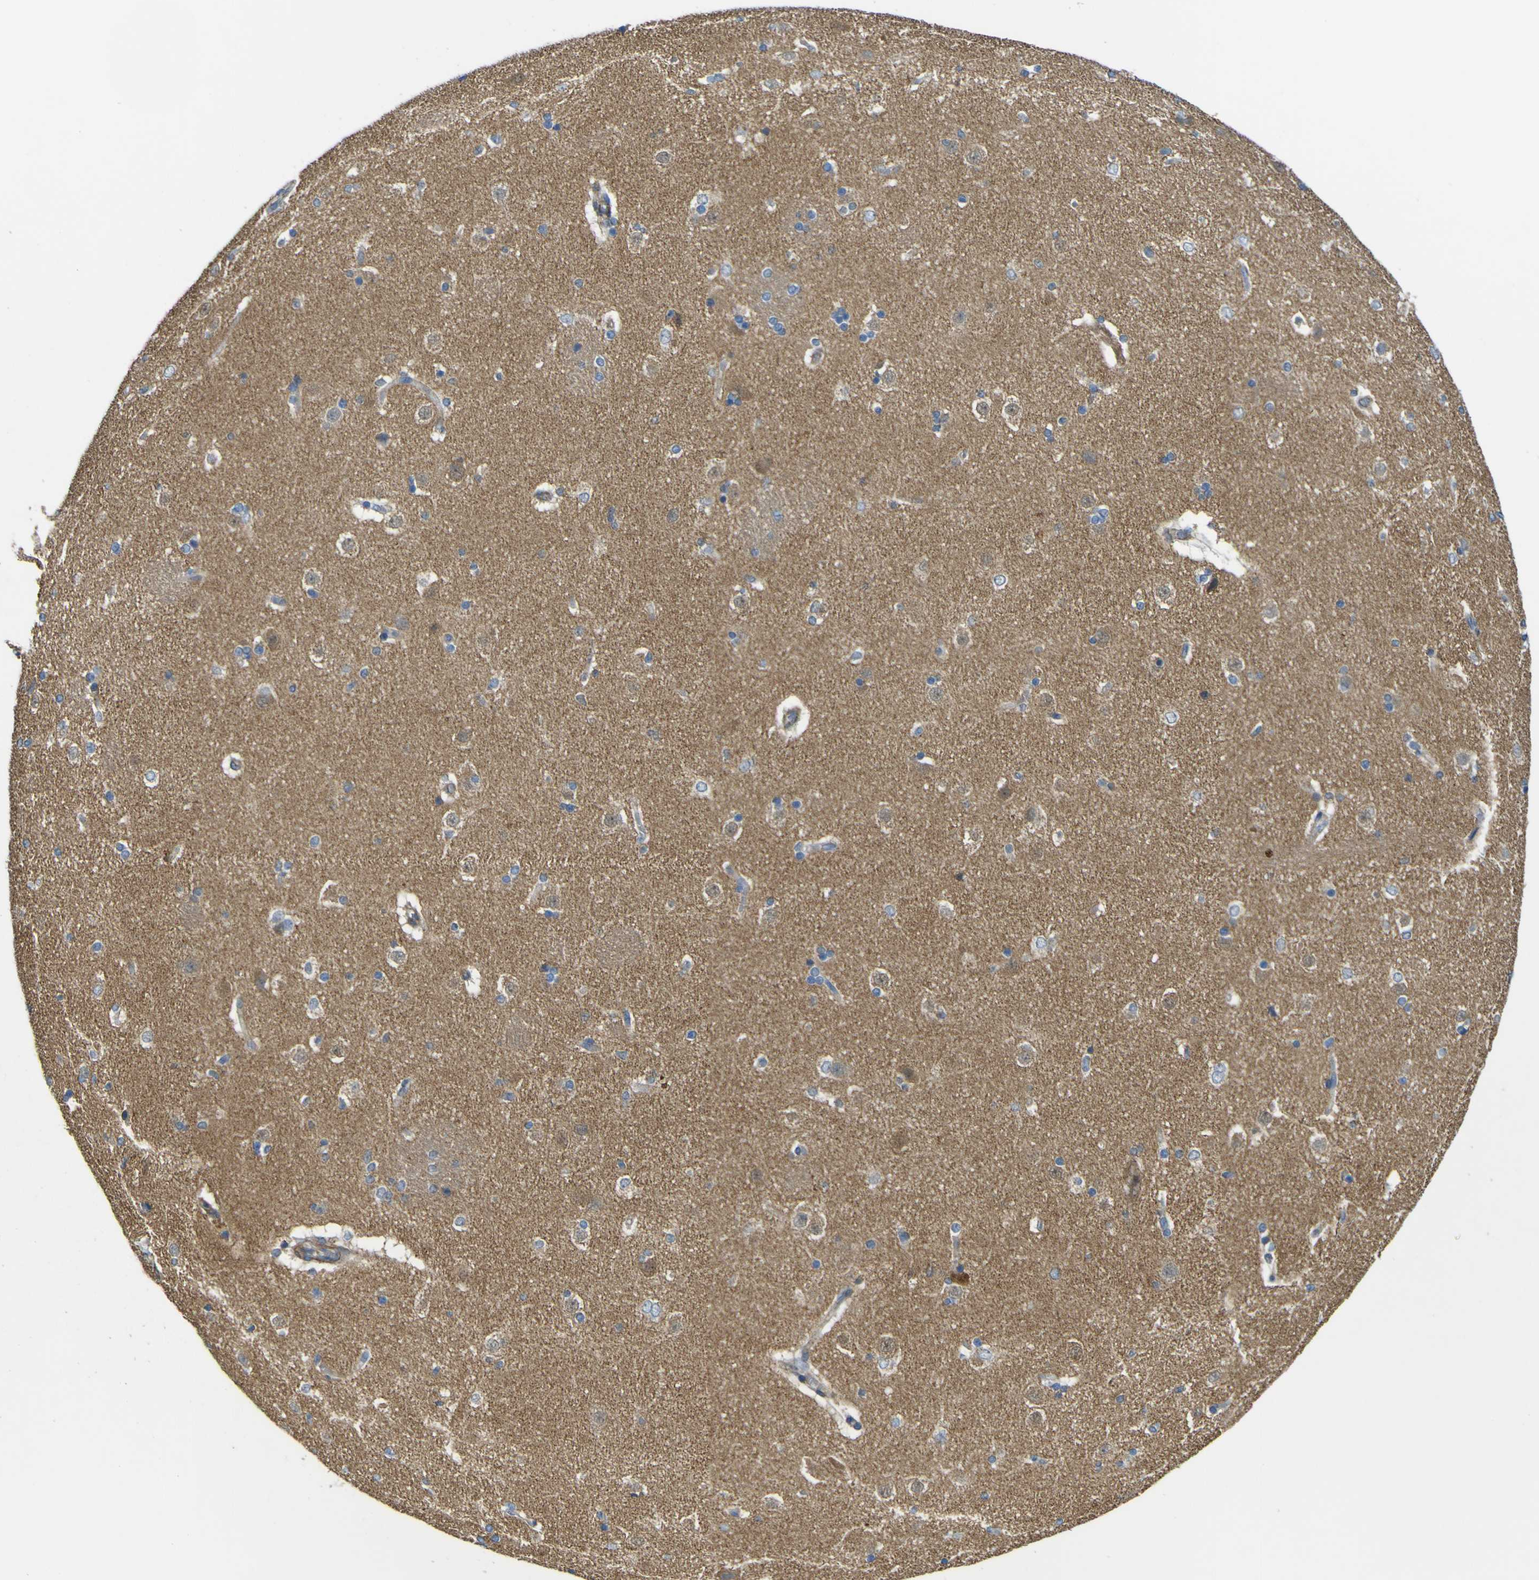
{"staining": {"intensity": "negative", "quantity": "none", "location": "none"}, "tissue": "caudate", "cell_type": "Glial cells", "image_type": "normal", "snomed": [{"axis": "morphology", "description": "Normal tissue, NOS"}, {"axis": "topography", "description": "Lateral ventricle wall"}], "caption": "This is an immunohistochemistry (IHC) image of unremarkable caudate. There is no expression in glial cells.", "gene": "ALDH18A1", "patient": {"sex": "female", "age": 19}}